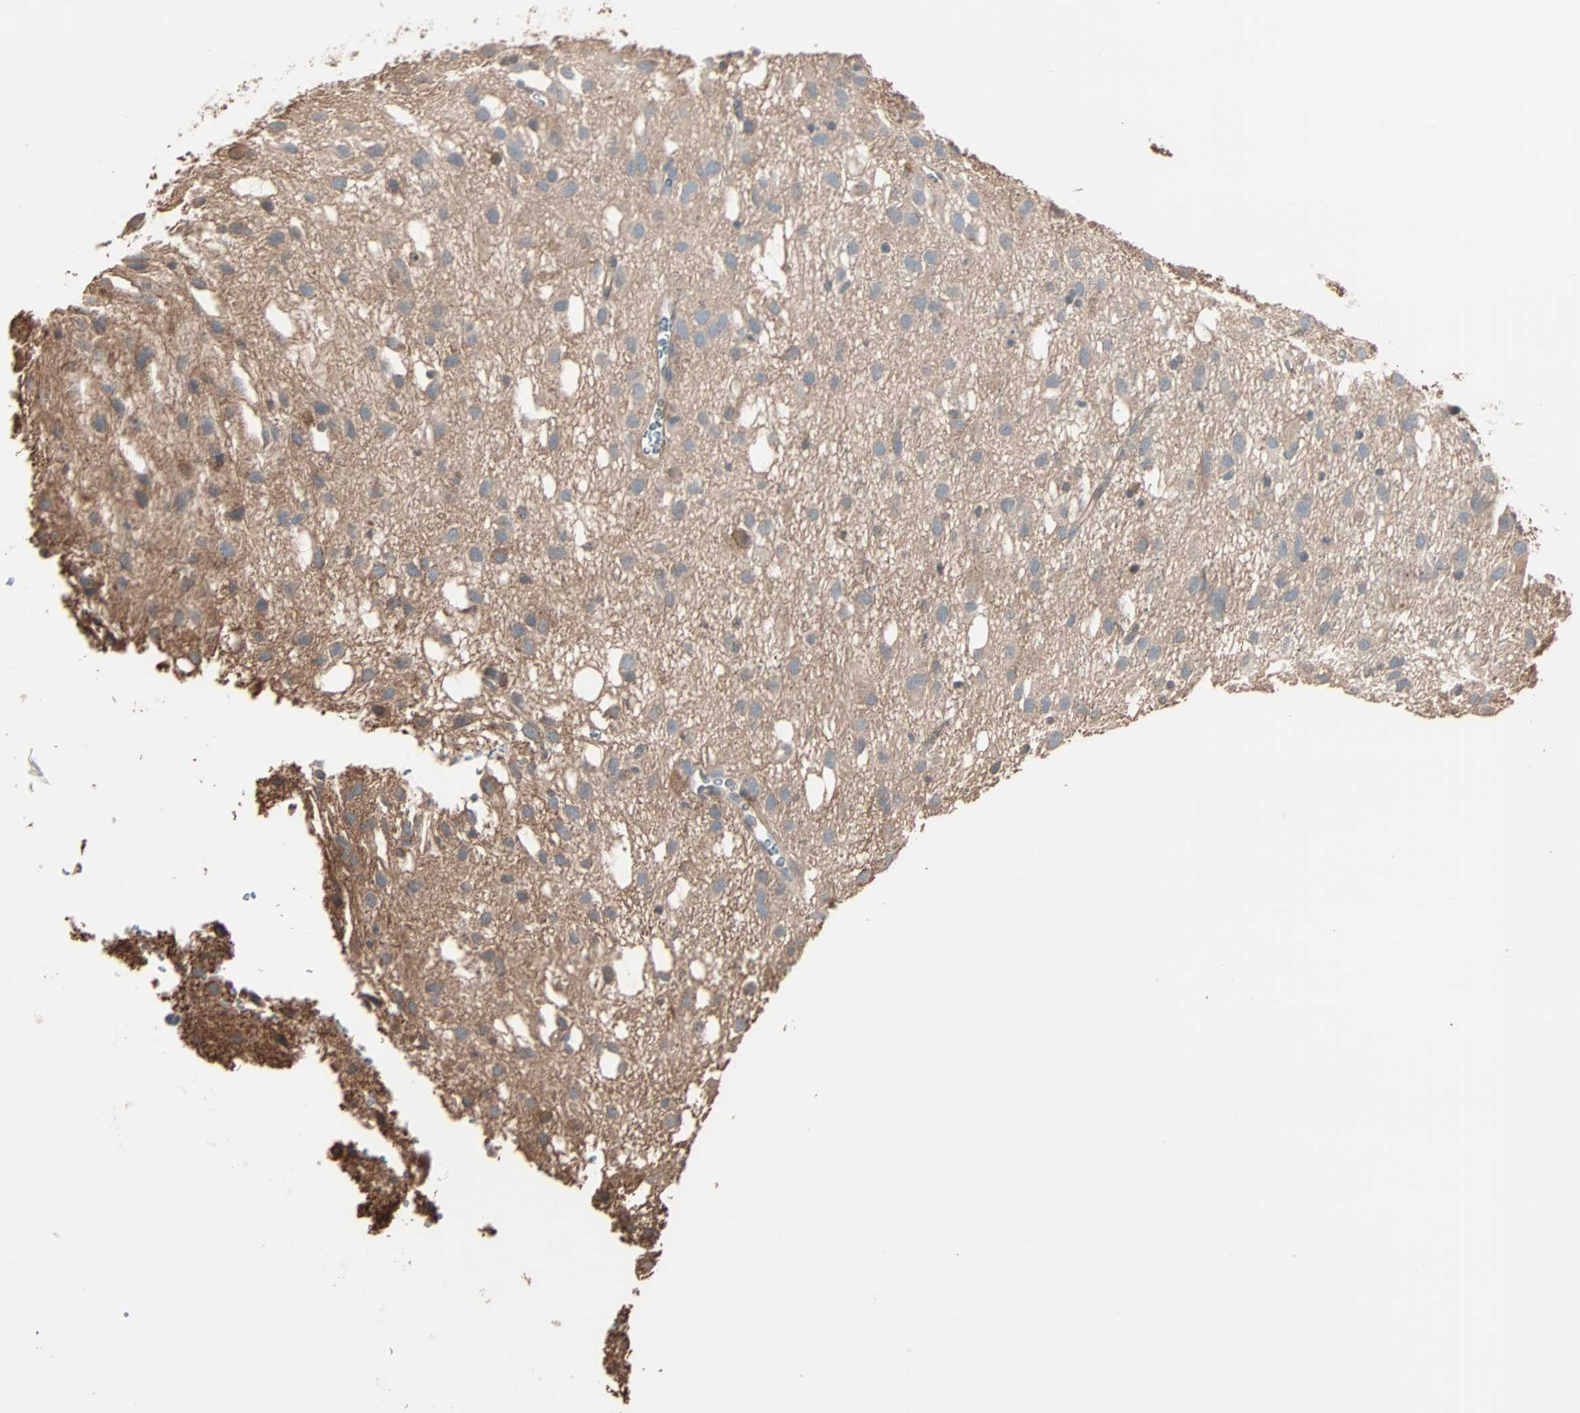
{"staining": {"intensity": "weak", "quantity": ">75%", "location": "cytoplasmic/membranous"}, "tissue": "glioma", "cell_type": "Tumor cells", "image_type": "cancer", "snomed": [{"axis": "morphology", "description": "Glioma, malignant, Low grade"}, {"axis": "topography", "description": "Brain"}], "caption": "Immunohistochemistry of malignant low-grade glioma shows low levels of weak cytoplasmic/membranous staining in about >75% of tumor cells. (DAB IHC with brightfield microscopy, high magnification).", "gene": "GALNT3", "patient": {"sex": "male", "age": 77}}